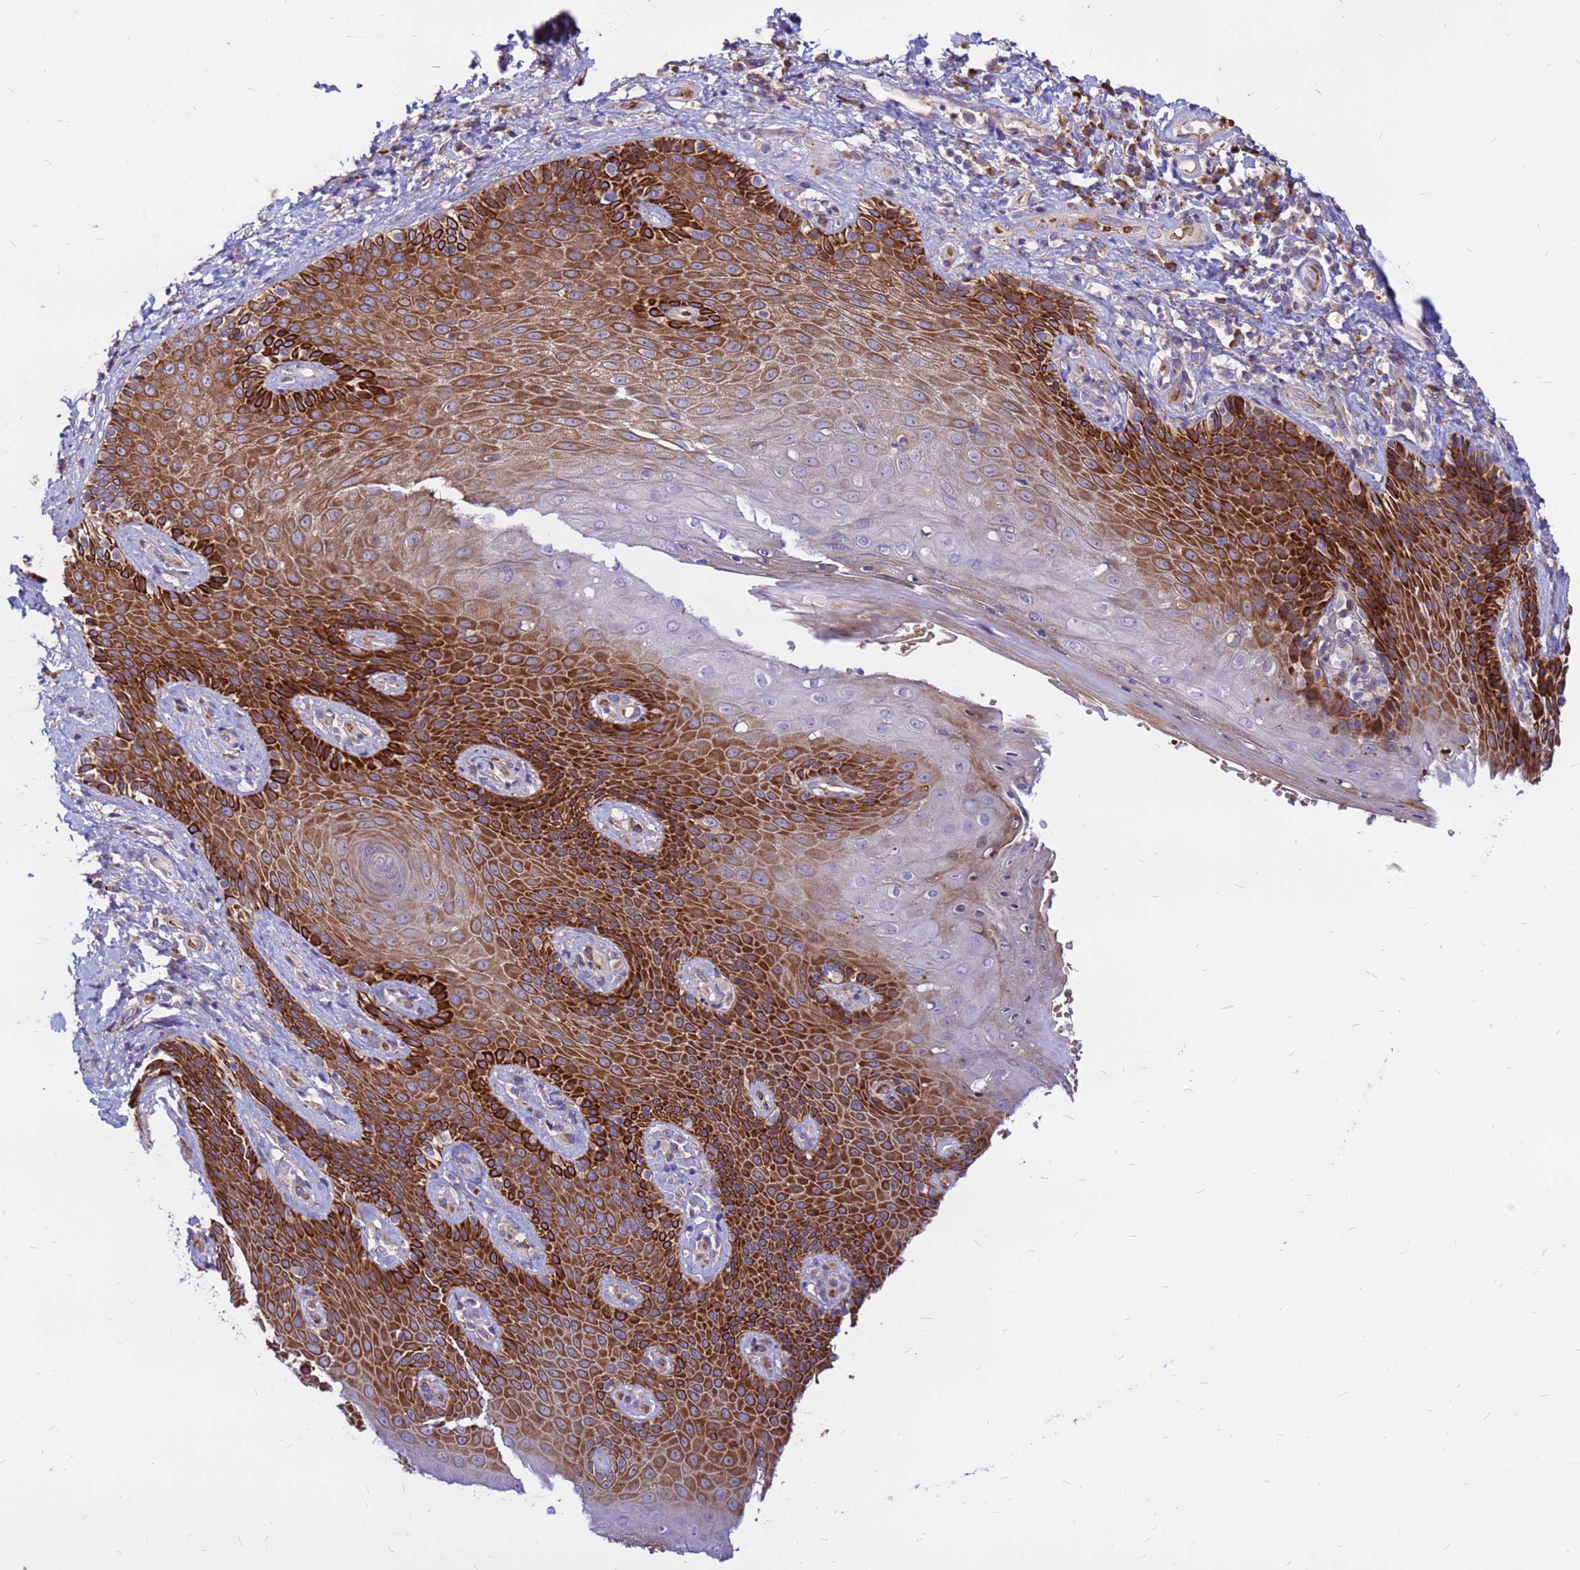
{"staining": {"intensity": "strong", "quantity": ">75%", "location": "cytoplasmic/membranous"}, "tissue": "skin", "cell_type": "Epidermal cells", "image_type": "normal", "snomed": [{"axis": "morphology", "description": "Normal tissue, NOS"}, {"axis": "topography", "description": "Anal"}], "caption": "Skin was stained to show a protein in brown. There is high levels of strong cytoplasmic/membranous staining in about >75% of epidermal cells.", "gene": "ZNF669", "patient": {"sex": "female", "age": 89}}